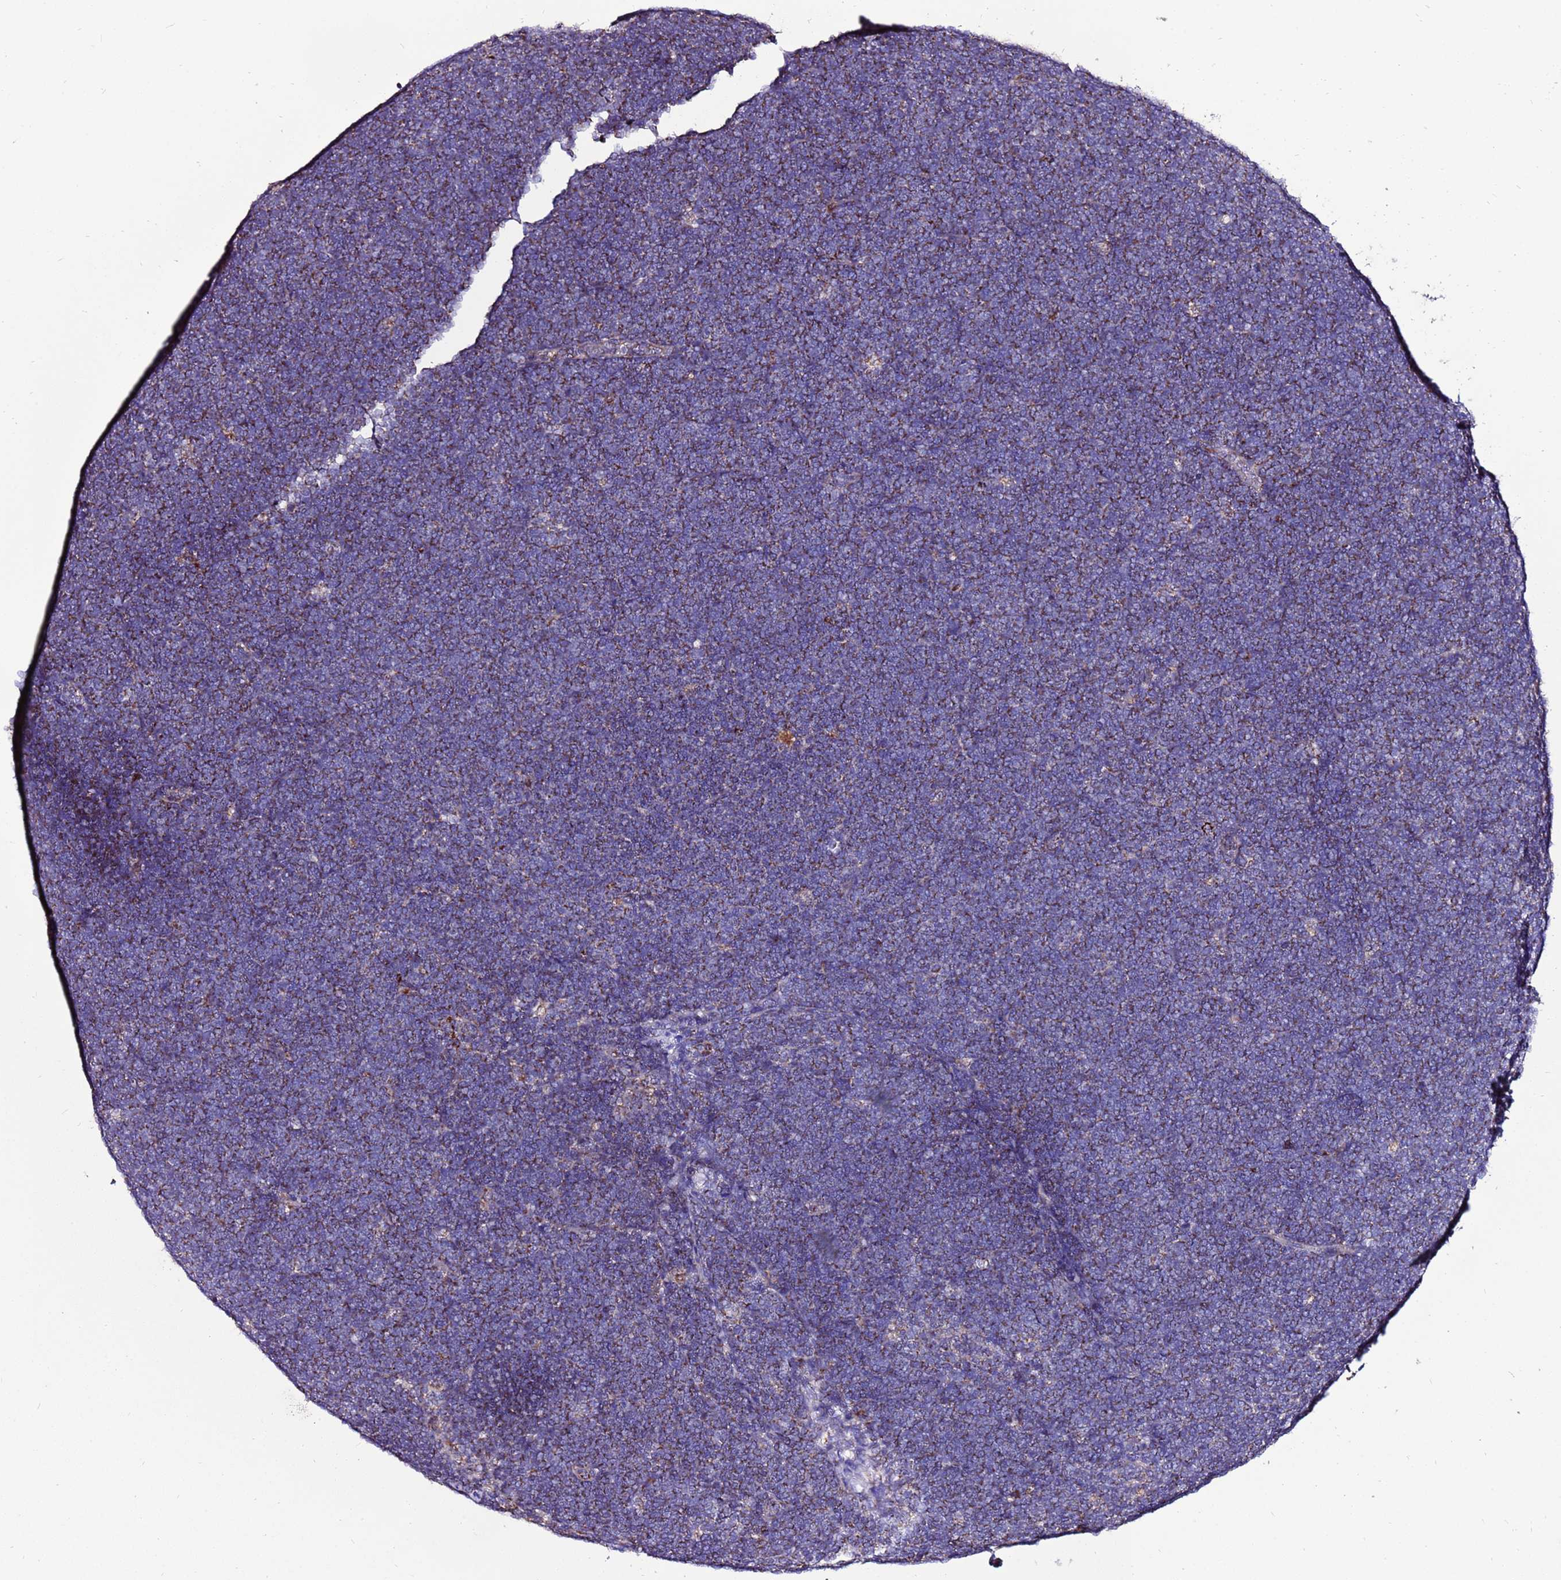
{"staining": {"intensity": "moderate", "quantity": "25%-75%", "location": "cytoplasmic/membranous"}, "tissue": "lymphoma", "cell_type": "Tumor cells", "image_type": "cancer", "snomed": [{"axis": "morphology", "description": "Malignant lymphoma, non-Hodgkin's type, High grade"}, {"axis": "topography", "description": "Lymph node"}], "caption": "Tumor cells exhibit moderate cytoplasmic/membranous positivity in approximately 25%-75% of cells in lymphoma. (Brightfield microscopy of DAB IHC at high magnification).", "gene": "SPSB3", "patient": {"sex": "male", "age": 13}}